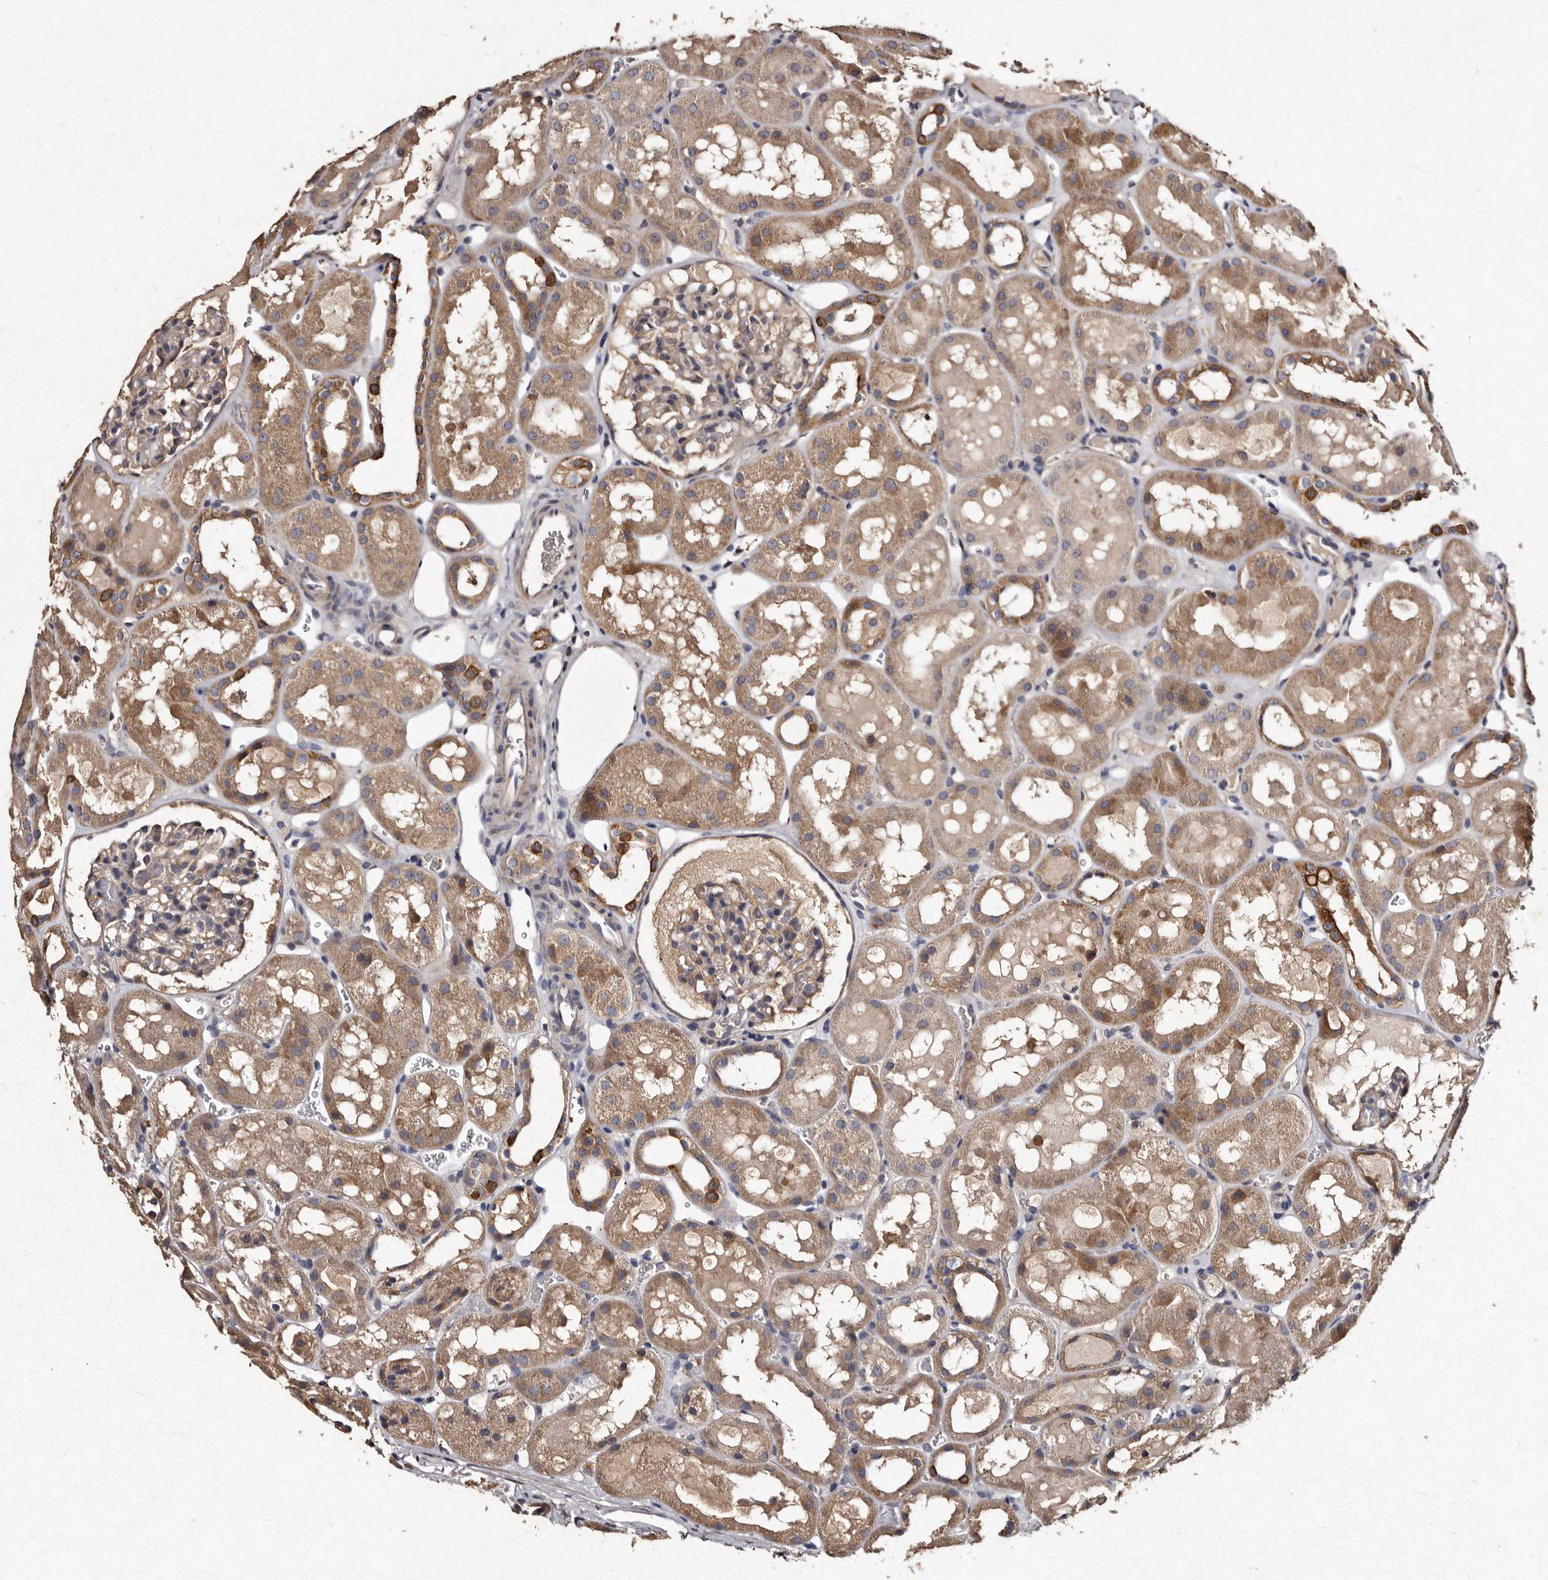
{"staining": {"intensity": "weak", "quantity": "25%-75%", "location": "cytoplasmic/membranous"}, "tissue": "kidney", "cell_type": "Cells in glomeruli", "image_type": "normal", "snomed": [{"axis": "morphology", "description": "Normal tissue, NOS"}, {"axis": "topography", "description": "Kidney"}, {"axis": "topography", "description": "Urinary bladder"}], "caption": "Human kidney stained for a protein (brown) demonstrates weak cytoplasmic/membranous positive positivity in about 25%-75% of cells in glomeruli.", "gene": "TFB1M", "patient": {"sex": "male", "age": 16}}